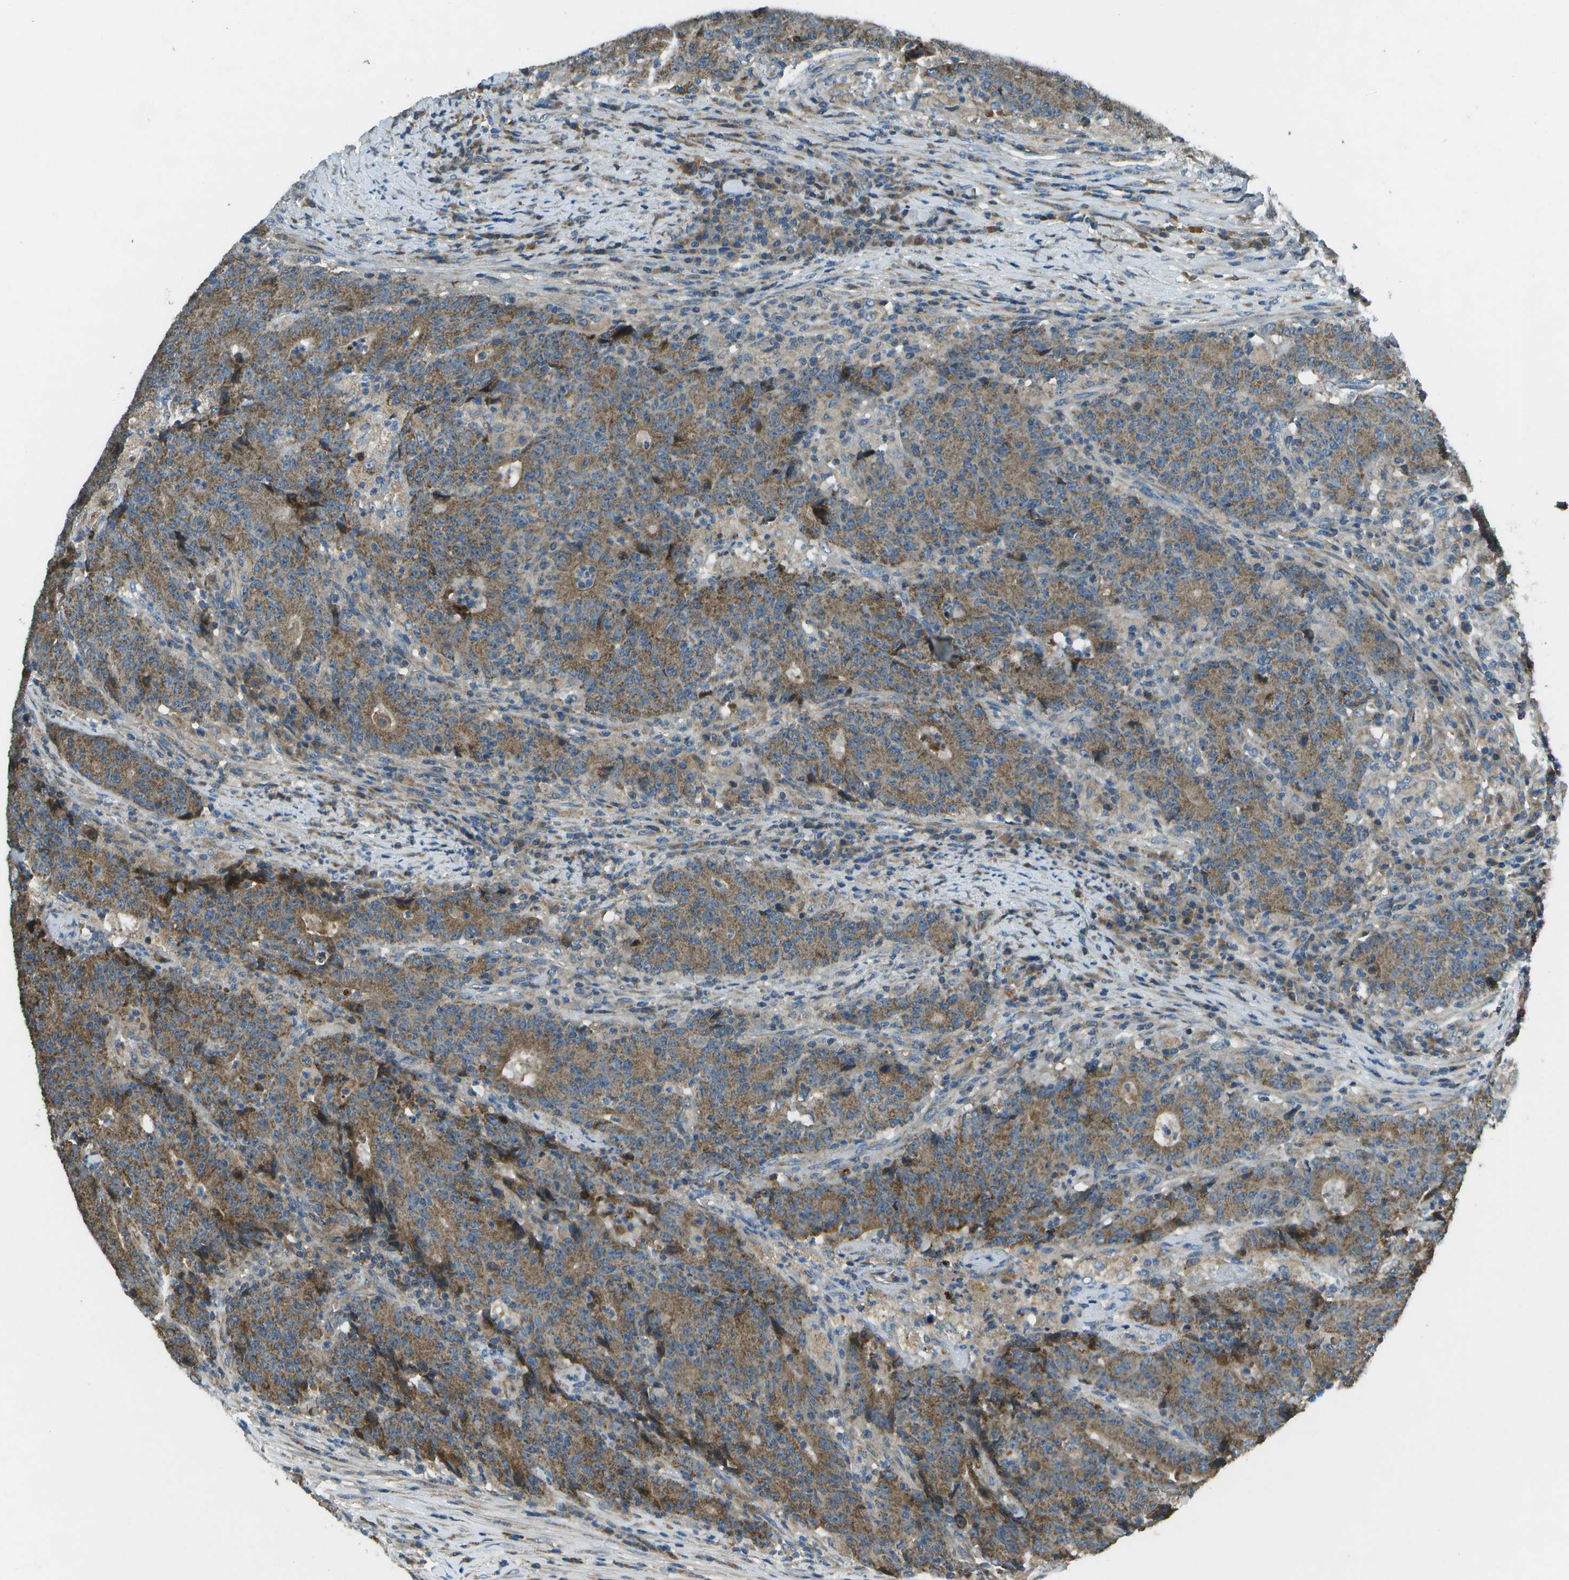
{"staining": {"intensity": "moderate", "quantity": ">75%", "location": "cytoplasmic/membranous"}, "tissue": "colorectal cancer", "cell_type": "Tumor cells", "image_type": "cancer", "snomed": [{"axis": "morphology", "description": "Normal tissue, NOS"}, {"axis": "morphology", "description": "Adenocarcinoma, NOS"}, {"axis": "topography", "description": "Colon"}], "caption": "This is an image of immunohistochemistry (IHC) staining of colorectal adenocarcinoma, which shows moderate expression in the cytoplasmic/membranous of tumor cells.", "gene": "PXYLP1", "patient": {"sex": "female", "age": 75}}